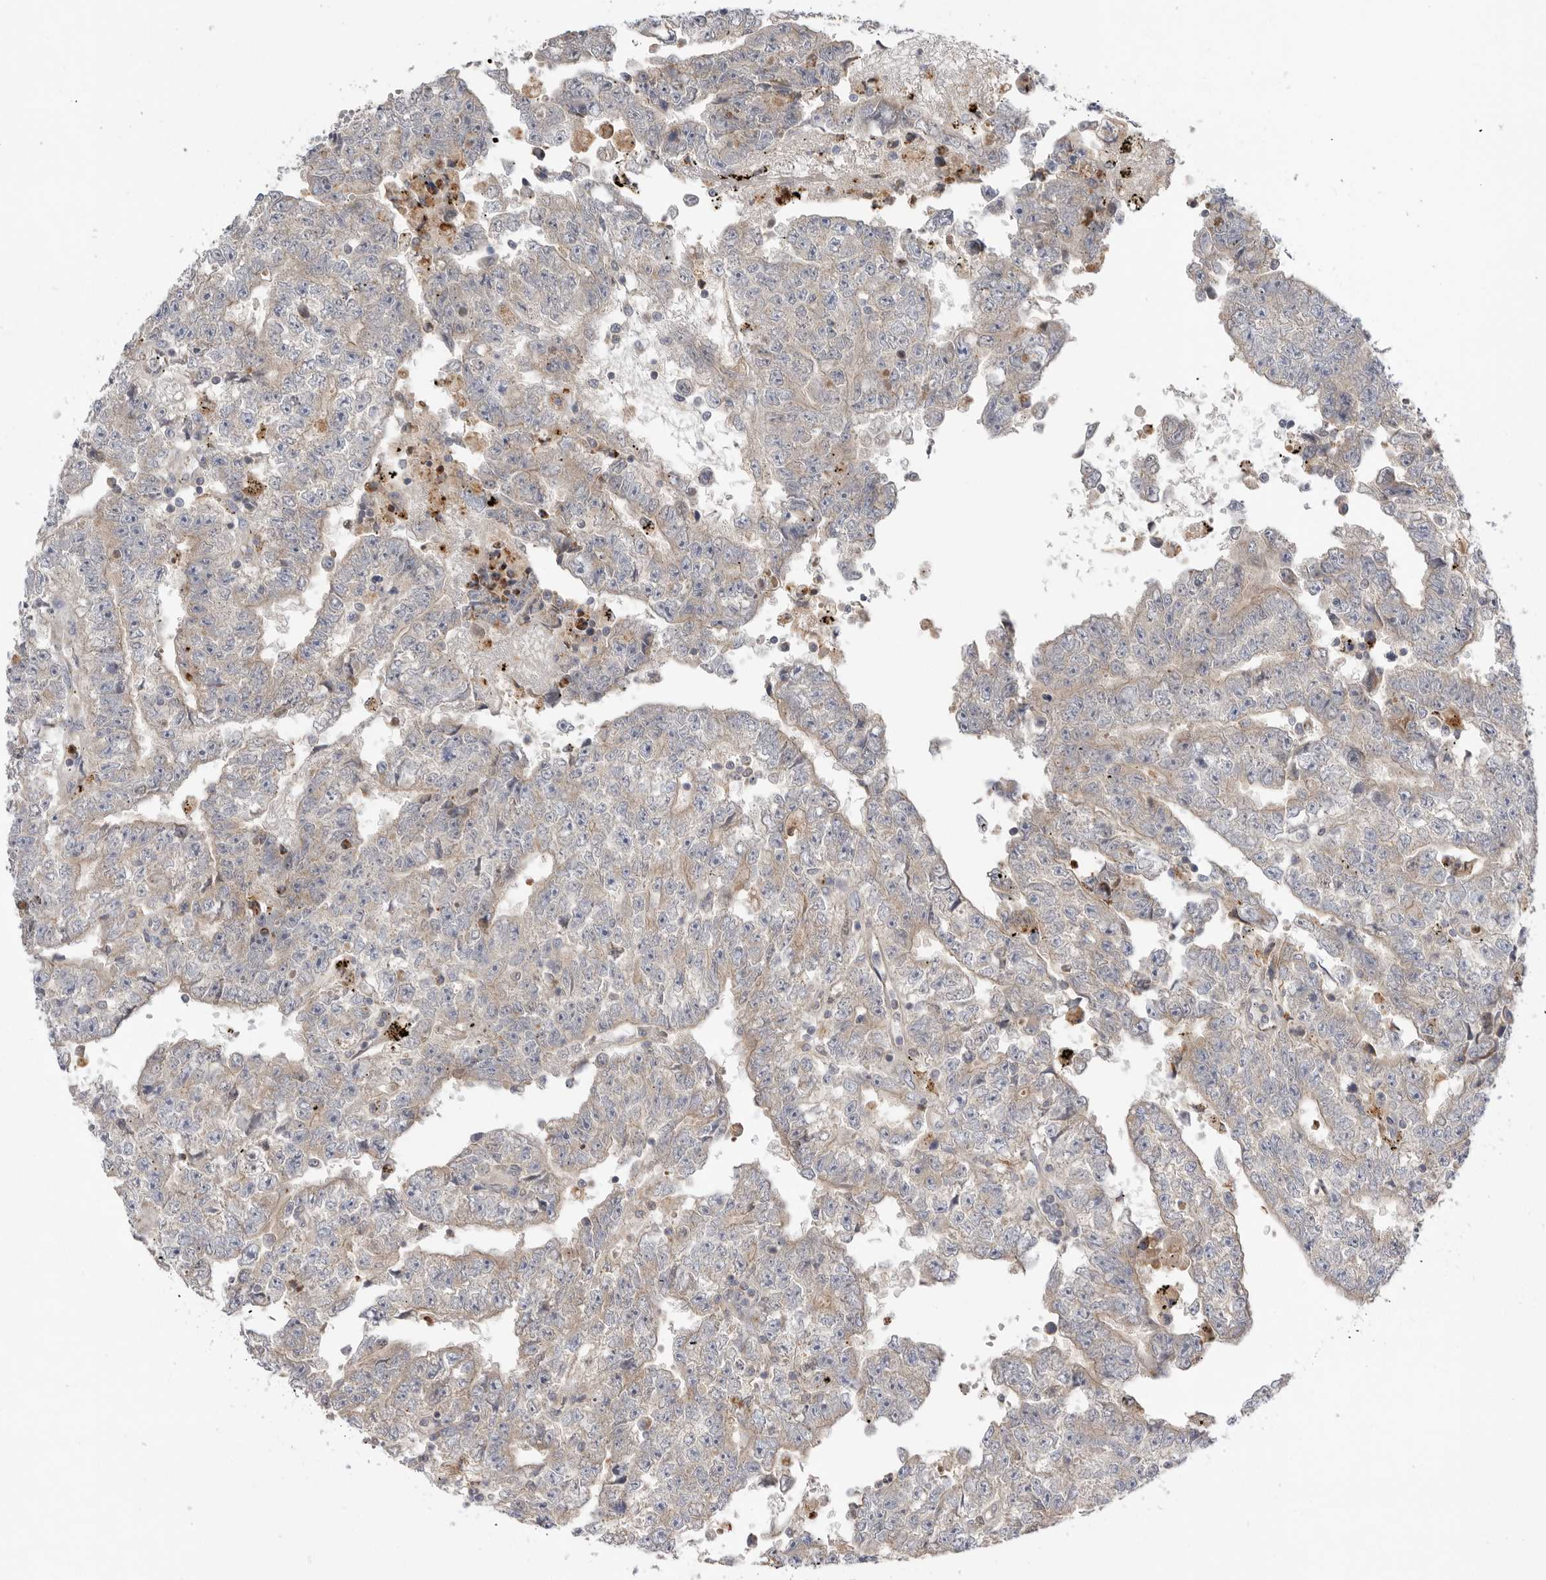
{"staining": {"intensity": "negative", "quantity": "none", "location": "none"}, "tissue": "testis cancer", "cell_type": "Tumor cells", "image_type": "cancer", "snomed": [{"axis": "morphology", "description": "Carcinoma, Embryonal, NOS"}, {"axis": "topography", "description": "Testis"}], "caption": "Immunohistochemistry of human testis cancer demonstrates no staining in tumor cells.", "gene": "GNE", "patient": {"sex": "male", "age": 25}}